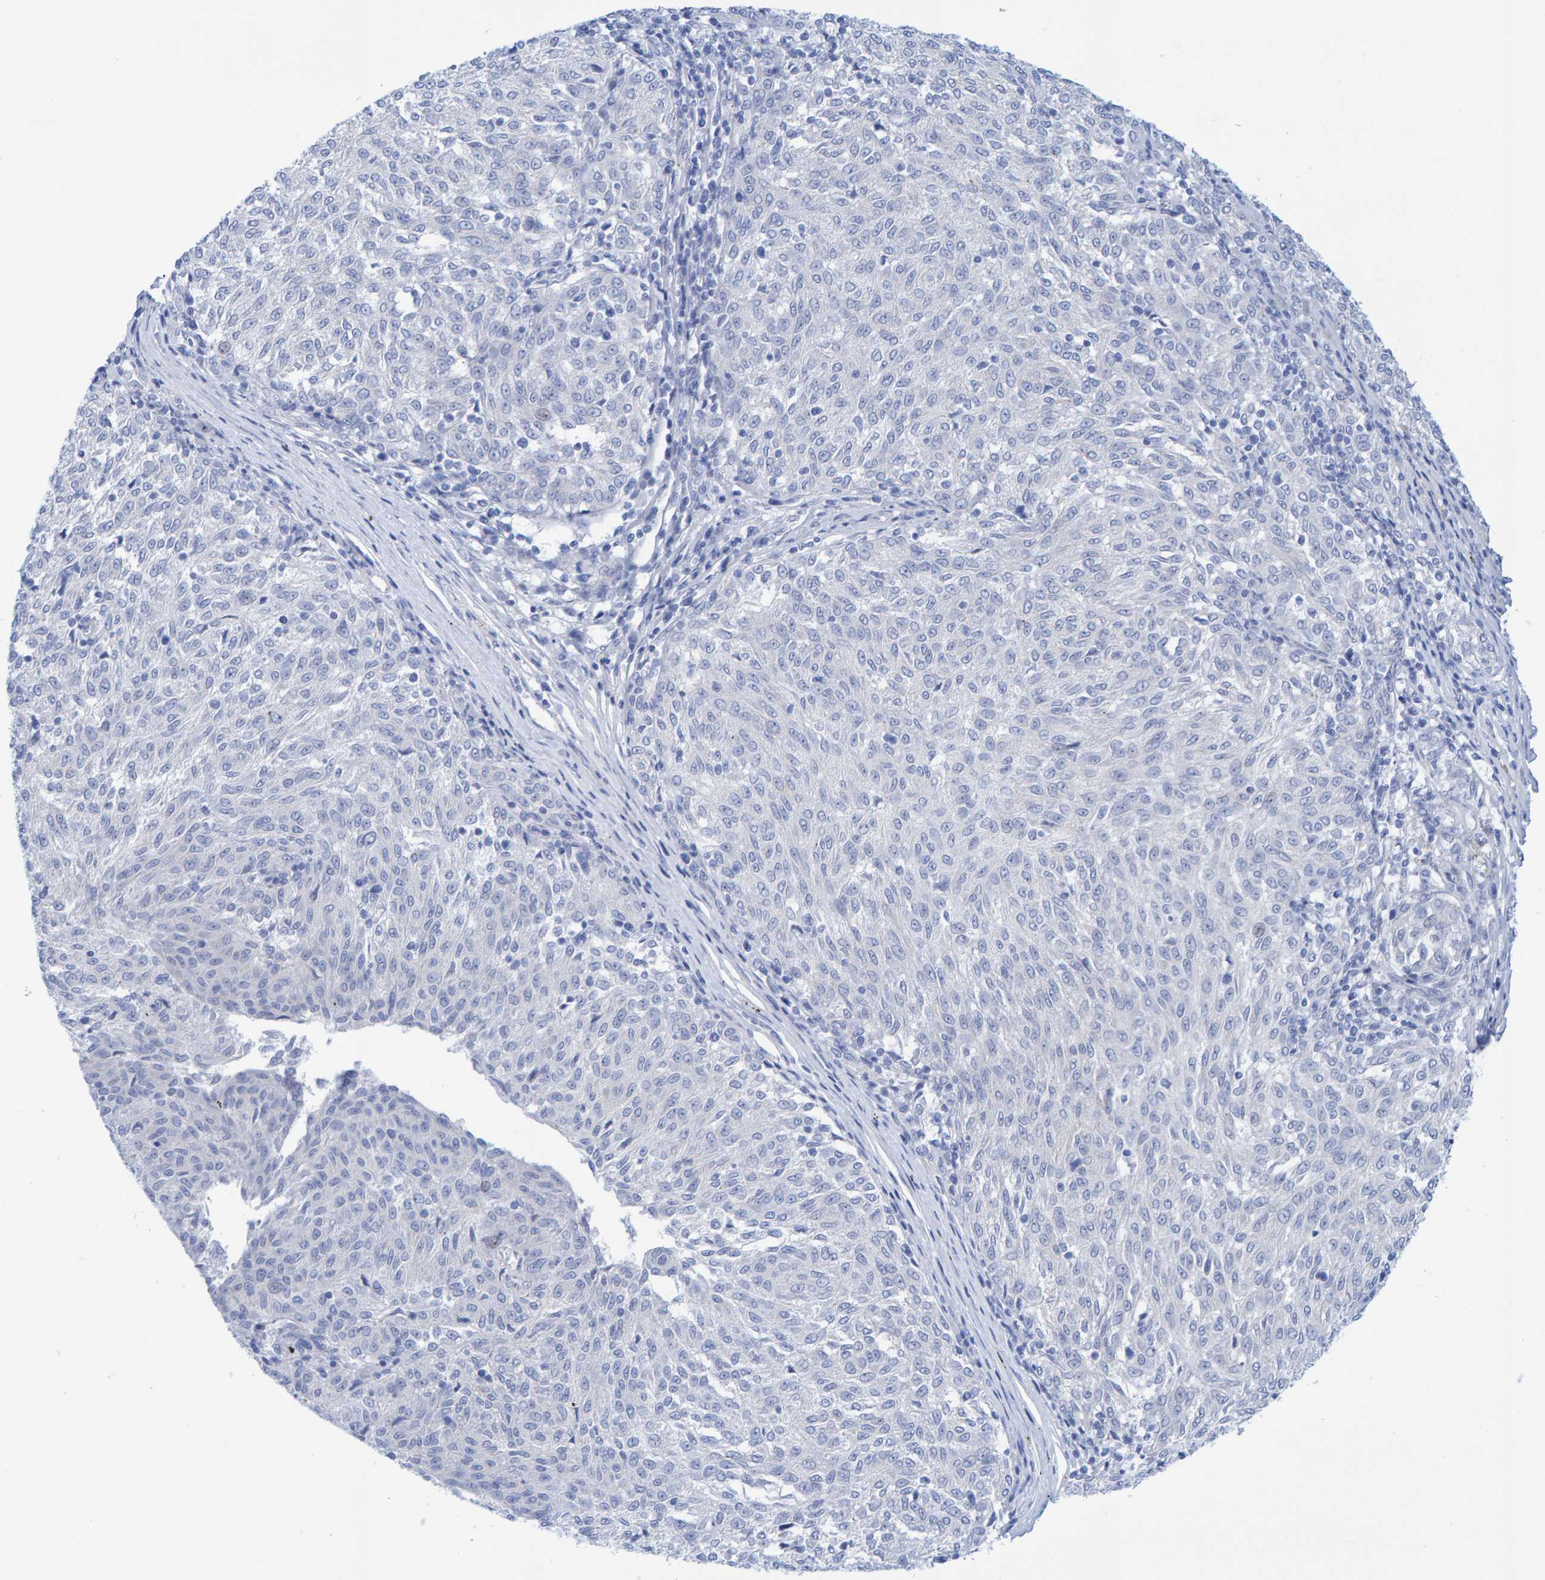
{"staining": {"intensity": "negative", "quantity": "none", "location": "none"}, "tissue": "melanoma", "cell_type": "Tumor cells", "image_type": "cancer", "snomed": [{"axis": "morphology", "description": "Malignant melanoma, NOS"}, {"axis": "topography", "description": "Skin"}], "caption": "Human malignant melanoma stained for a protein using immunohistochemistry shows no staining in tumor cells.", "gene": "JAKMIP3", "patient": {"sex": "female", "age": 72}}